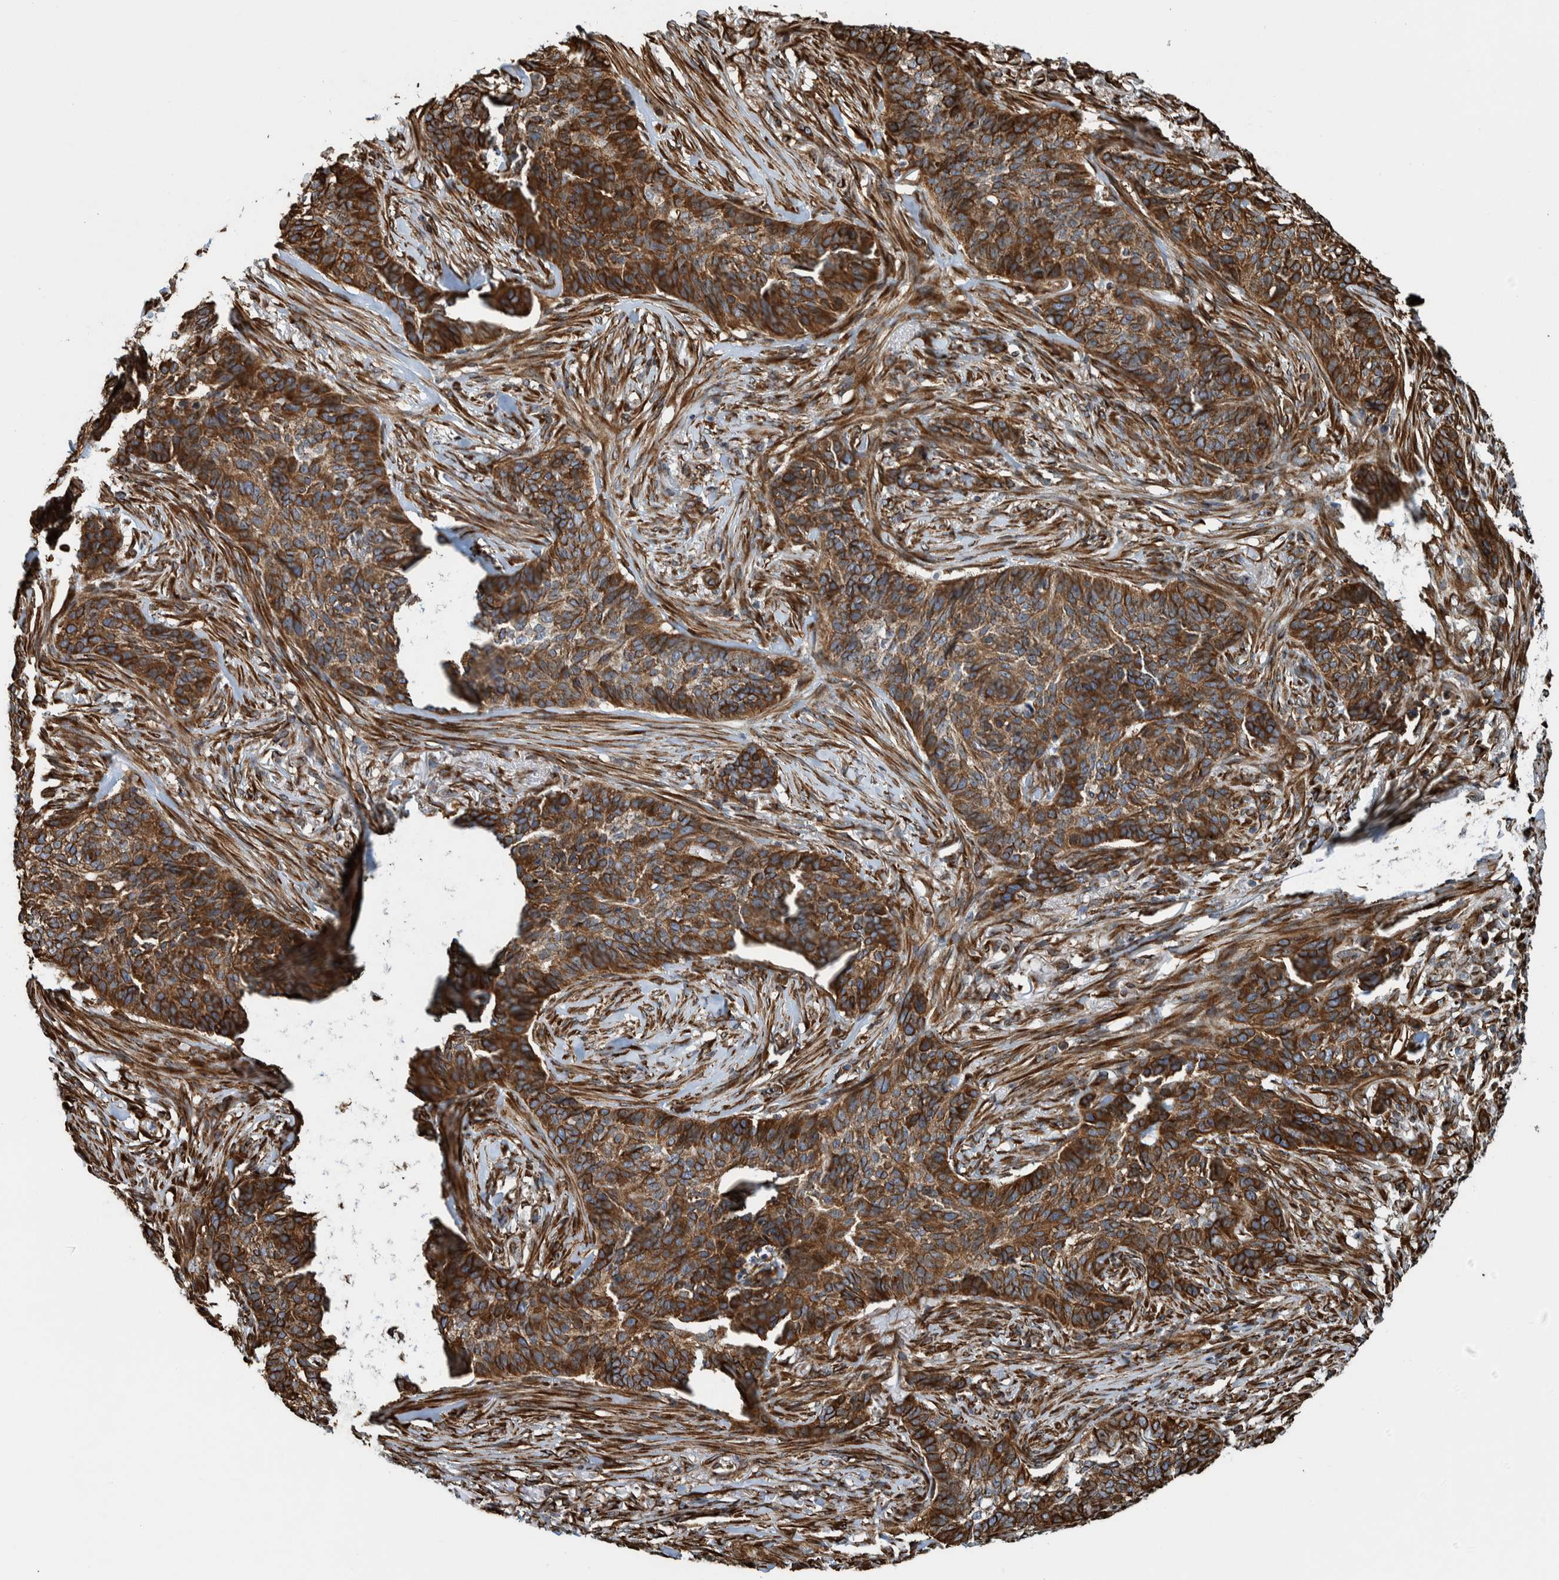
{"staining": {"intensity": "strong", "quantity": ">75%", "location": "cytoplasmic/membranous"}, "tissue": "skin cancer", "cell_type": "Tumor cells", "image_type": "cancer", "snomed": [{"axis": "morphology", "description": "Basal cell carcinoma"}, {"axis": "topography", "description": "Skin"}], "caption": "A brown stain shows strong cytoplasmic/membranous staining of a protein in skin cancer tumor cells. (Stains: DAB in brown, nuclei in blue, Microscopy: brightfield microscopy at high magnification).", "gene": "CCDC57", "patient": {"sex": "male", "age": 85}}